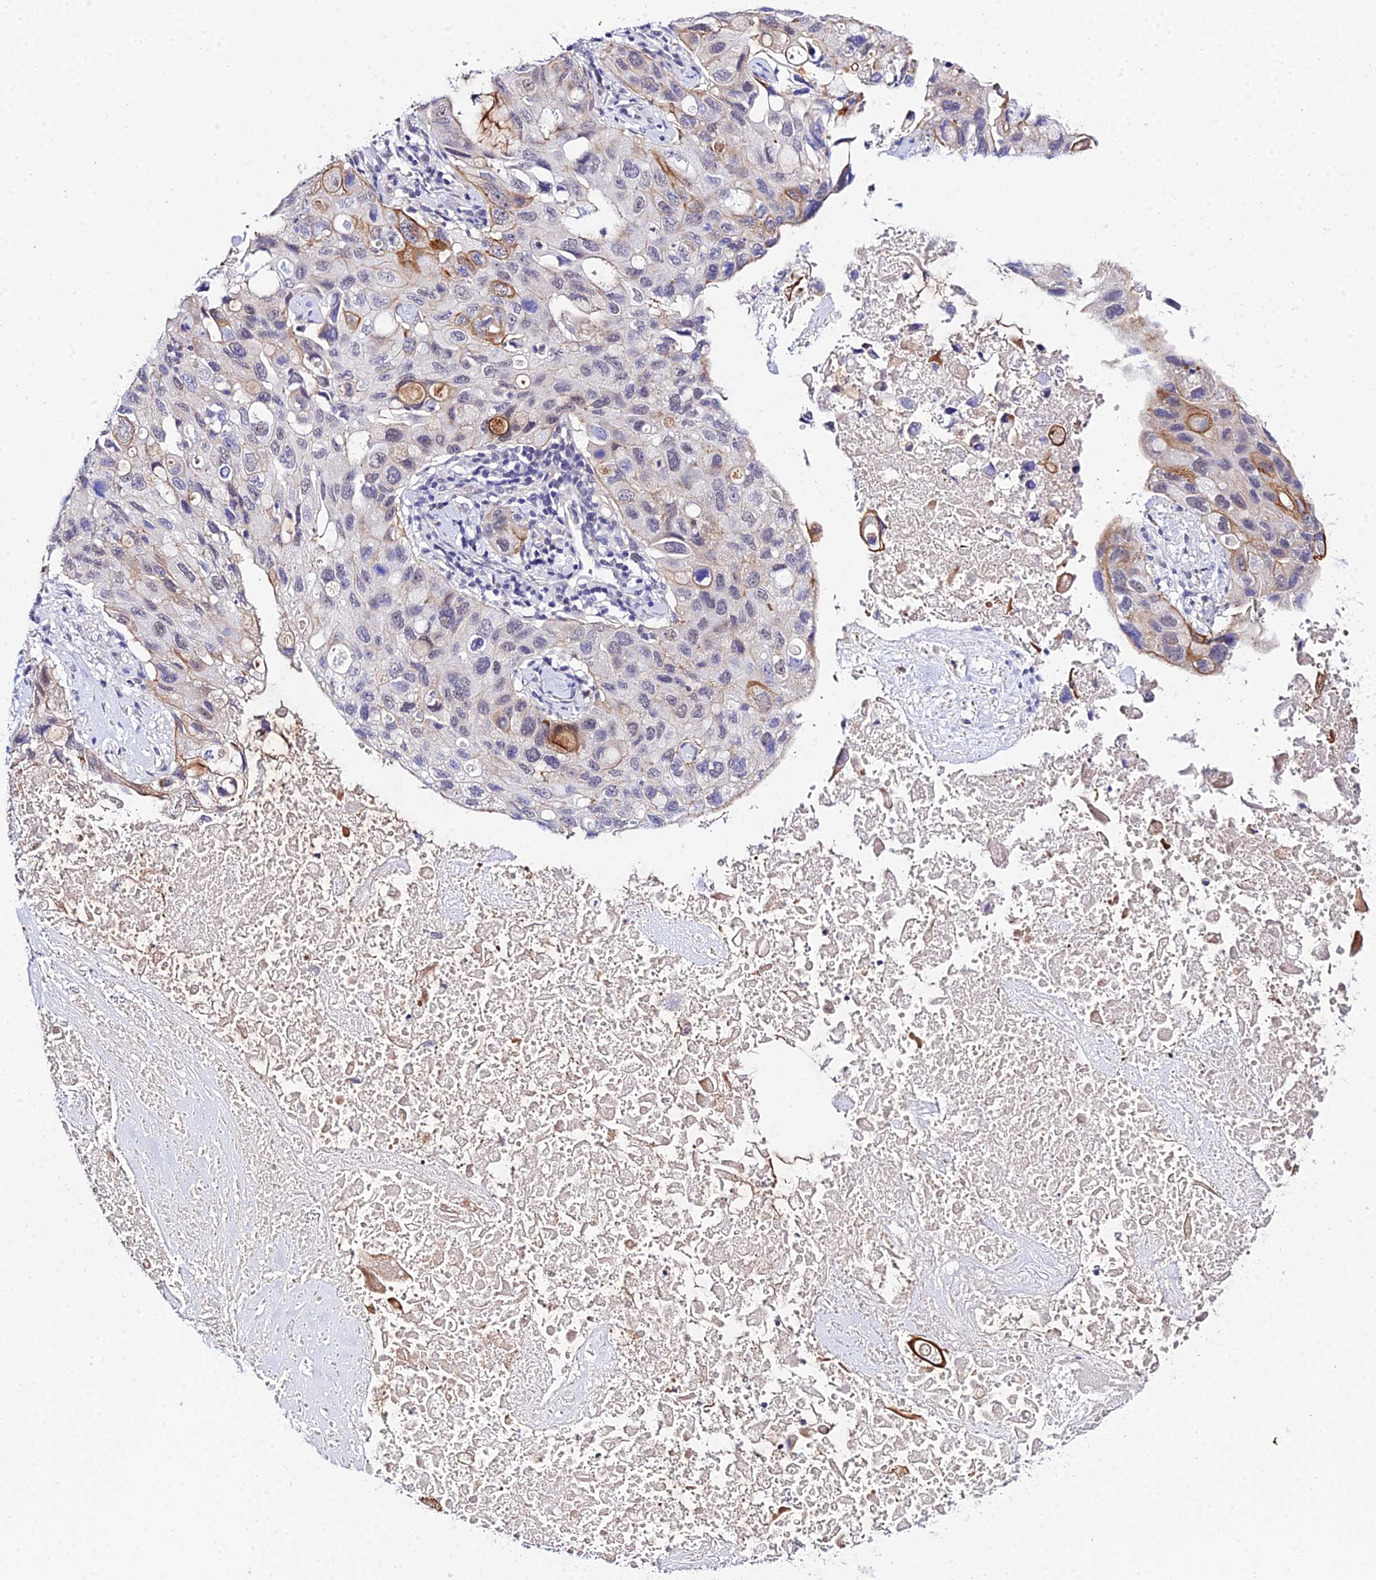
{"staining": {"intensity": "moderate", "quantity": "<25%", "location": "cytoplasmic/membranous"}, "tissue": "lung cancer", "cell_type": "Tumor cells", "image_type": "cancer", "snomed": [{"axis": "morphology", "description": "Squamous cell carcinoma, NOS"}, {"axis": "topography", "description": "Lung"}], "caption": "Immunohistochemistry image of neoplastic tissue: lung cancer (squamous cell carcinoma) stained using immunohistochemistry displays low levels of moderate protein expression localized specifically in the cytoplasmic/membranous of tumor cells, appearing as a cytoplasmic/membranous brown color.", "gene": "ZNF628", "patient": {"sex": "female", "age": 73}}